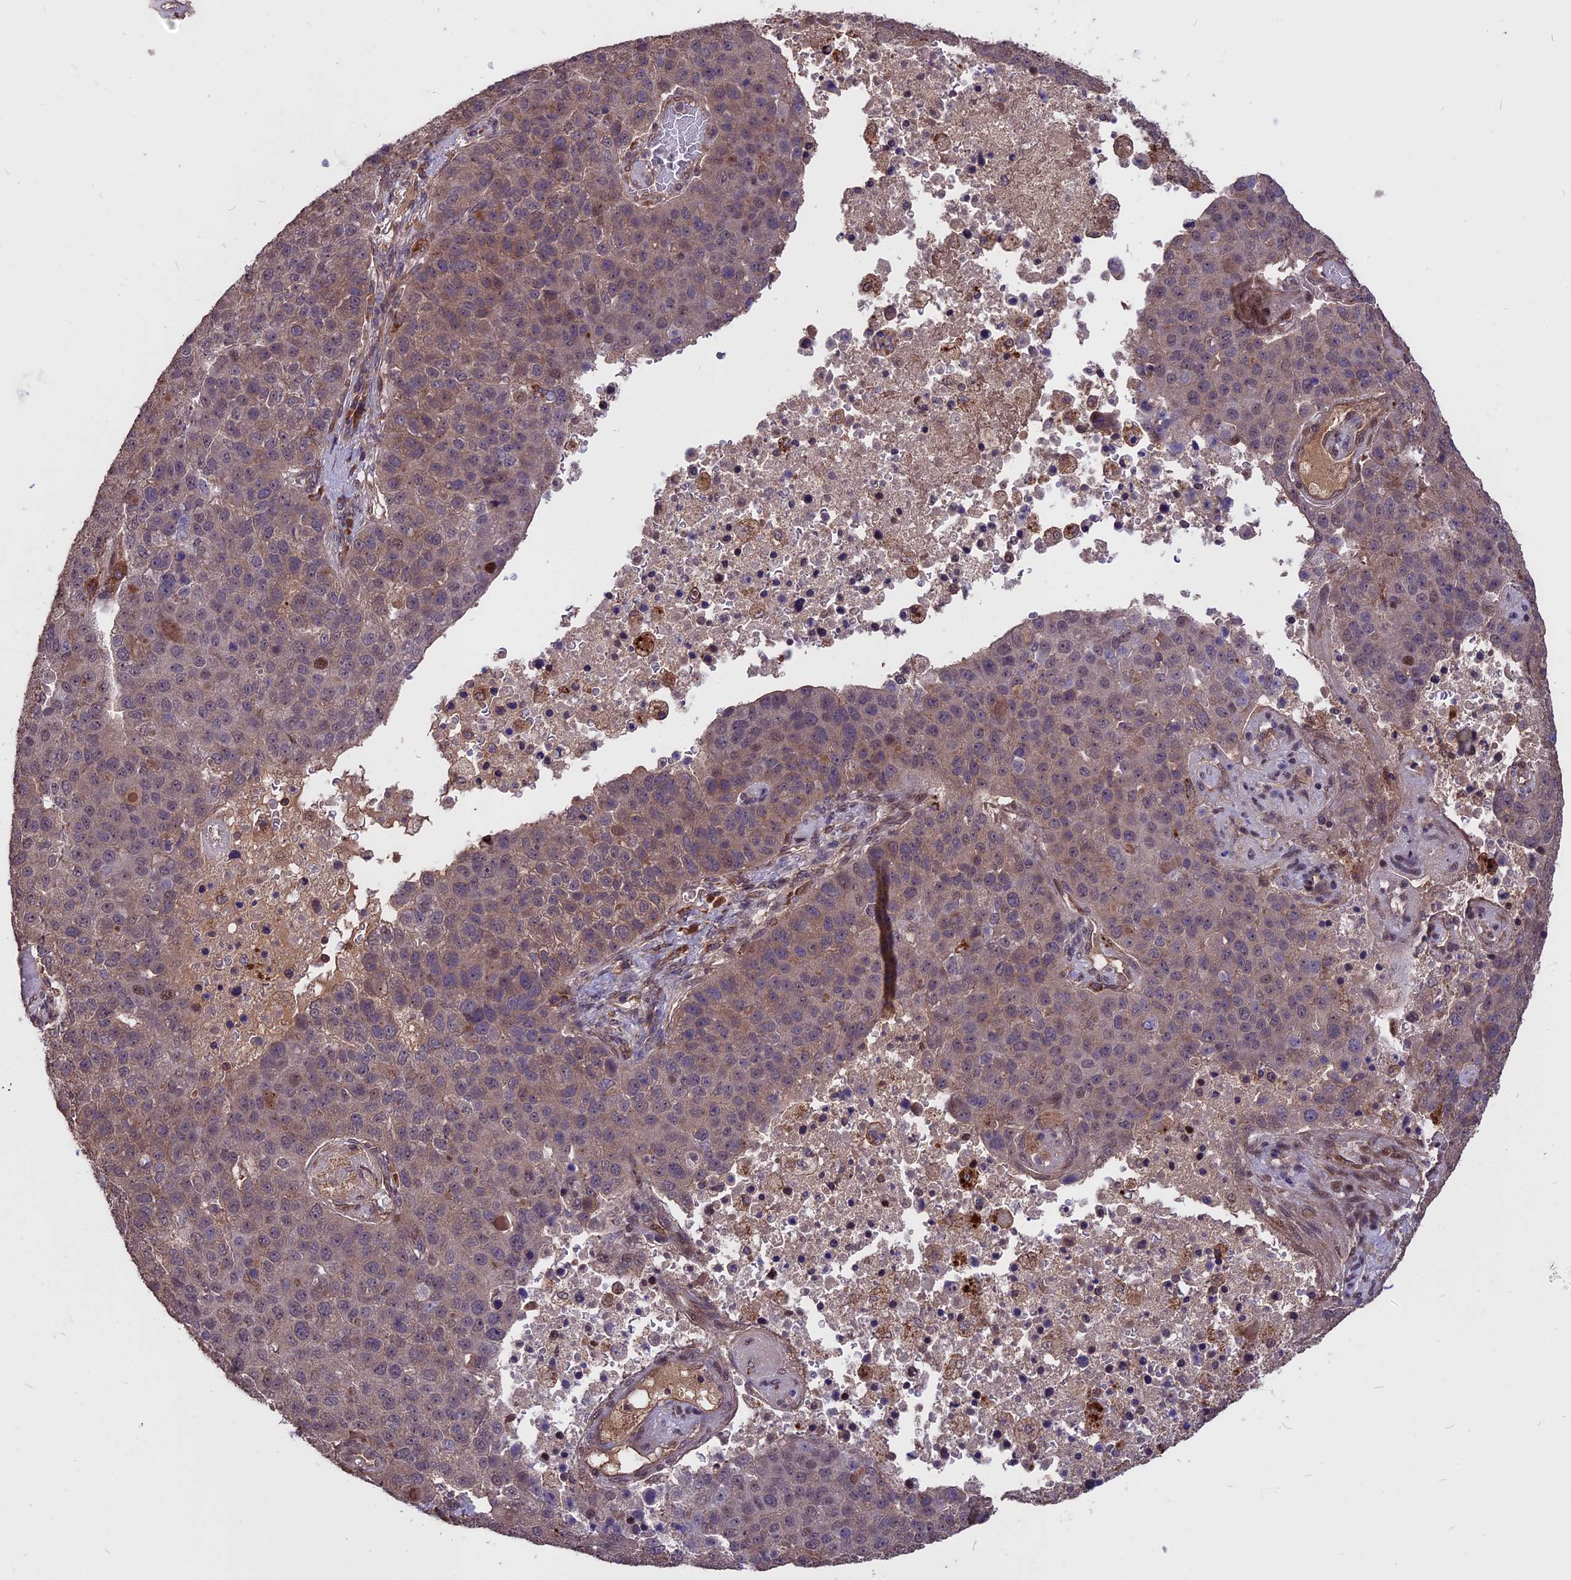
{"staining": {"intensity": "weak", "quantity": "<25%", "location": "cytoplasmic/membranous"}, "tissue": "pancreatic cancer", "cell_type": "Tumor cells", "image_type": "cancer", "snomed": [{"axis": "morphology", "description": "Adenocarcinoma, NOS"}, {"axis": "topography", "description": "Pancreas"}], "caption": "Micrograph shows no protein staining in tumor cells of pancreatic adenocarcinoma tissue. The staining was performed using DAB to visualize the protein expression in brown, while the nuclei were stained in blue with hematoxylin (Magnification: 20x).", "gene": "ZNF598", "patient": {"sex": "female", "age": 61}}